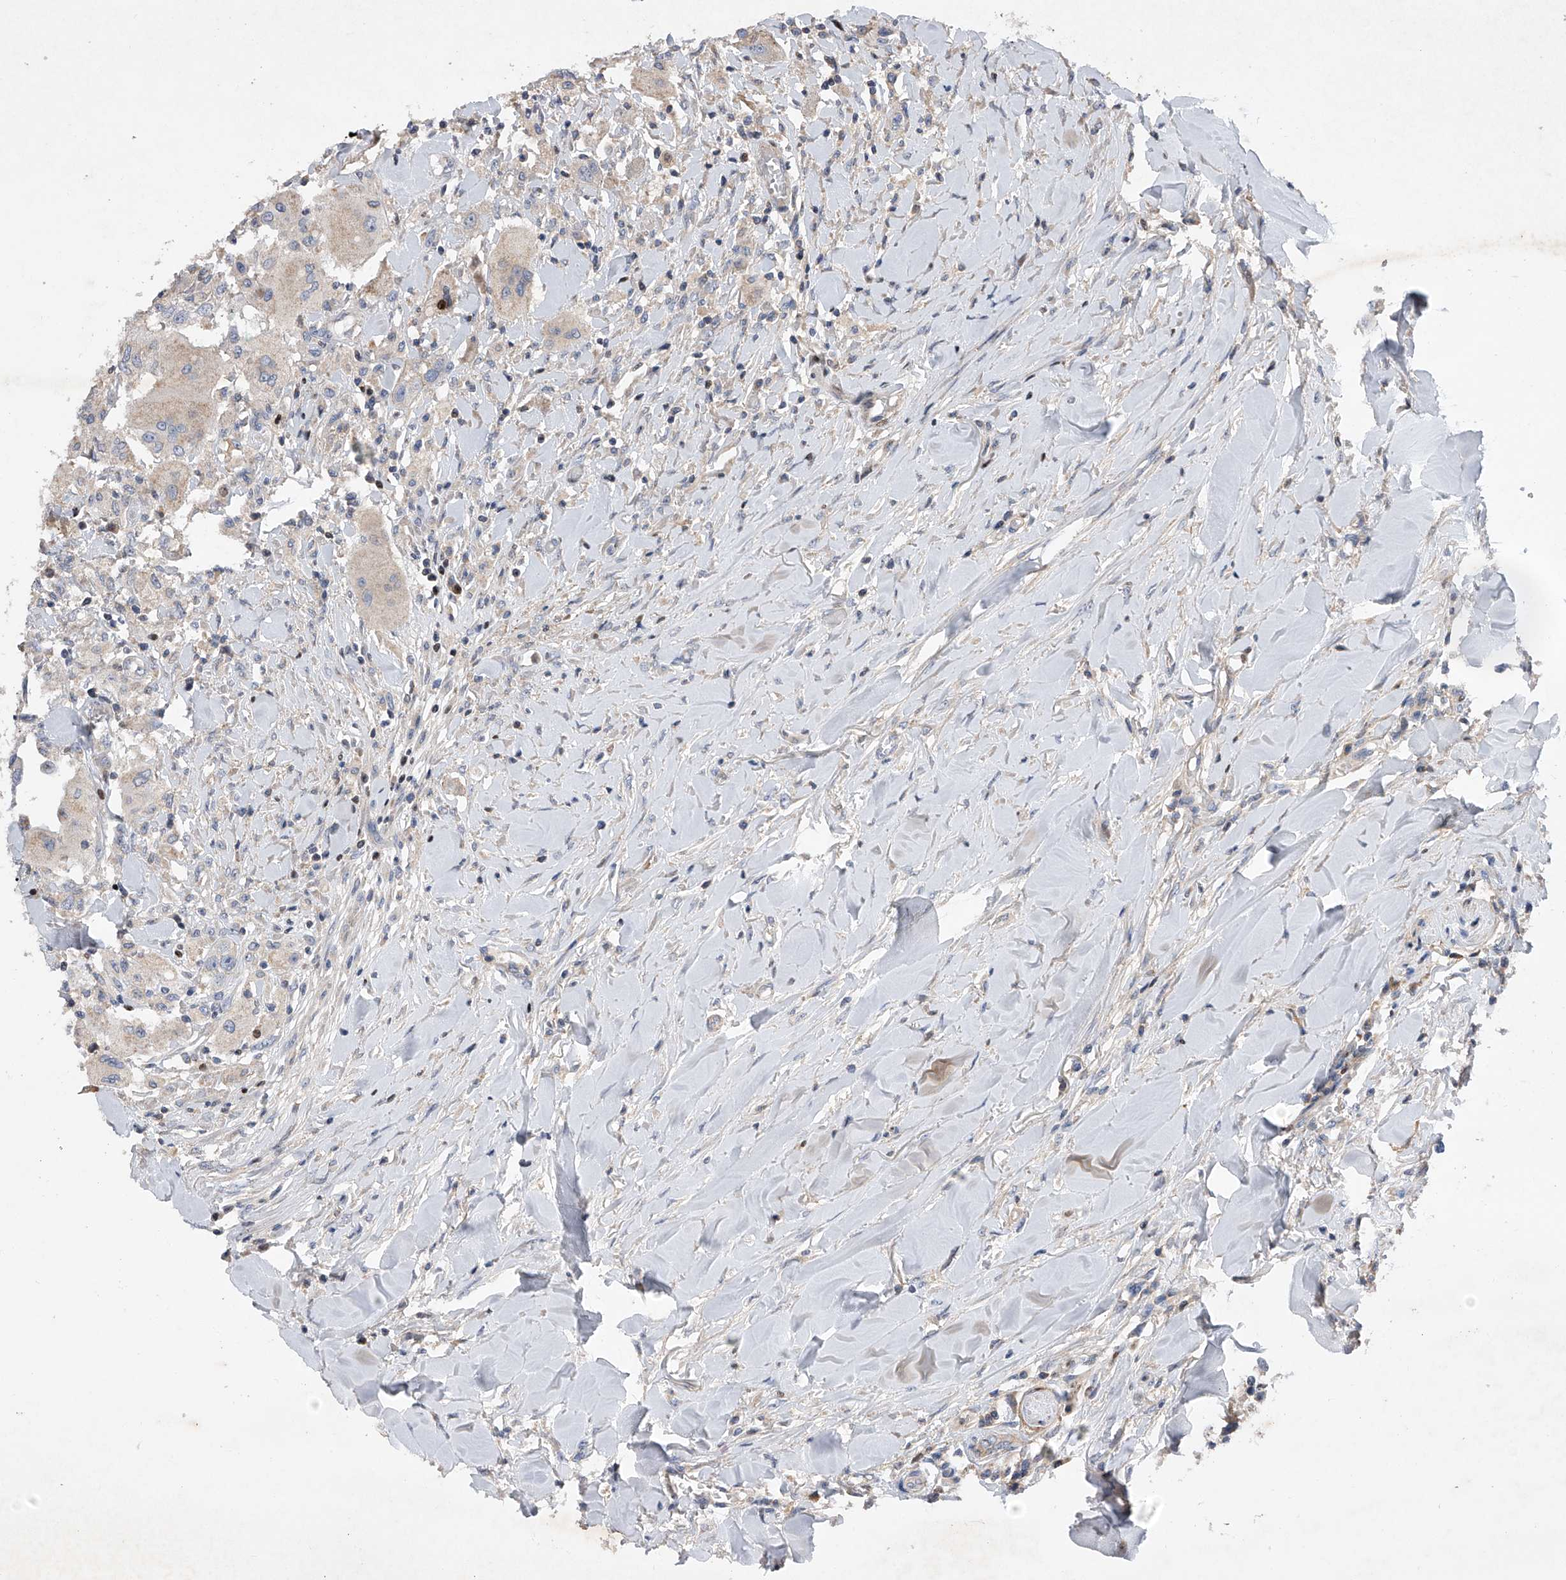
{"staining": {"intensity": "negative", "quantity": "none", "location": "none"}, "tissue": "head and neck cancer", "cell_type": "Tumor cells", "image_type": "cancer", "snomed": [{"axis": "morphology", "description": "Normal tissue, NOS"}, {"axis": "morphology", "description": "Squamous cell carcinoma, NOS"}, {"axis": "topography", "description": "Skeletal muscle"}, {"axis": "topography", "description": "Head-Neck"}], "caption": "There is no significant positivity in tumor cells of head and neck cancer (squamous cell carcinoma). (DAB immunohistochemistry visualized using brightfield microscopy, high magnification).", "gene": "CDH12", "patient": {"sex": "male", "age": 51}}